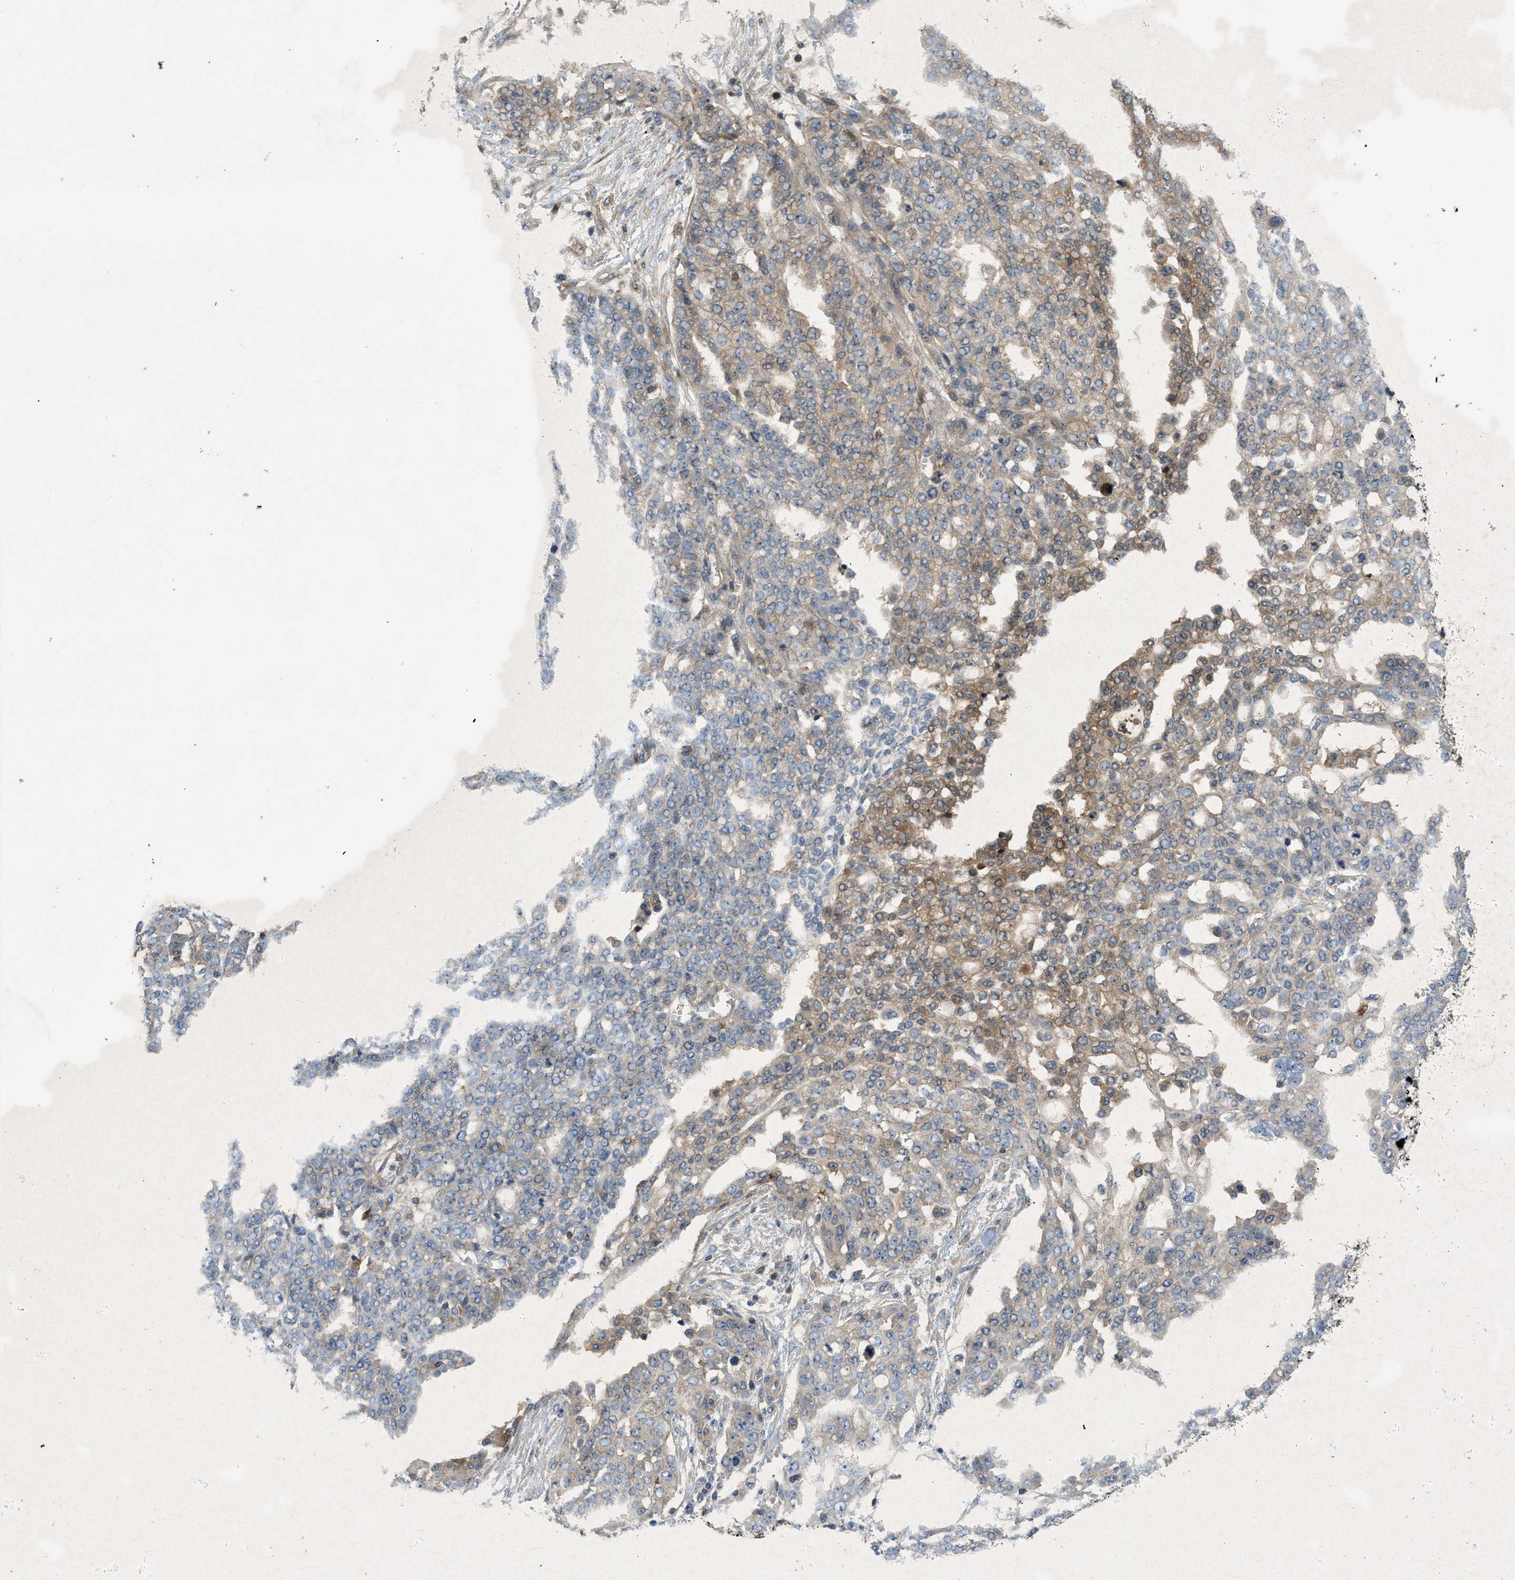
{"staining": {"intensity": "weak", "quantity": "<25%", "location": "cytoplasmic/membranous"}, "tissue": "ovarian cancer", "cell_type": "Tumor cells", "image_type": "cancer", "snomed": [{"axis": "morphology", "description": "Cystadenocarcinoma, serous, NOS"}, {"axis": "topography", "description": "Soft tissue"}, {"axis": "topography", "description": "Ovary"}], "caption": "An image of human ovarian cancer (serous cystadenocarcinoma) is negative for staining in tumor cells.", "gene": "GPR31", "patient": {"sex": "female", "age": 57}}